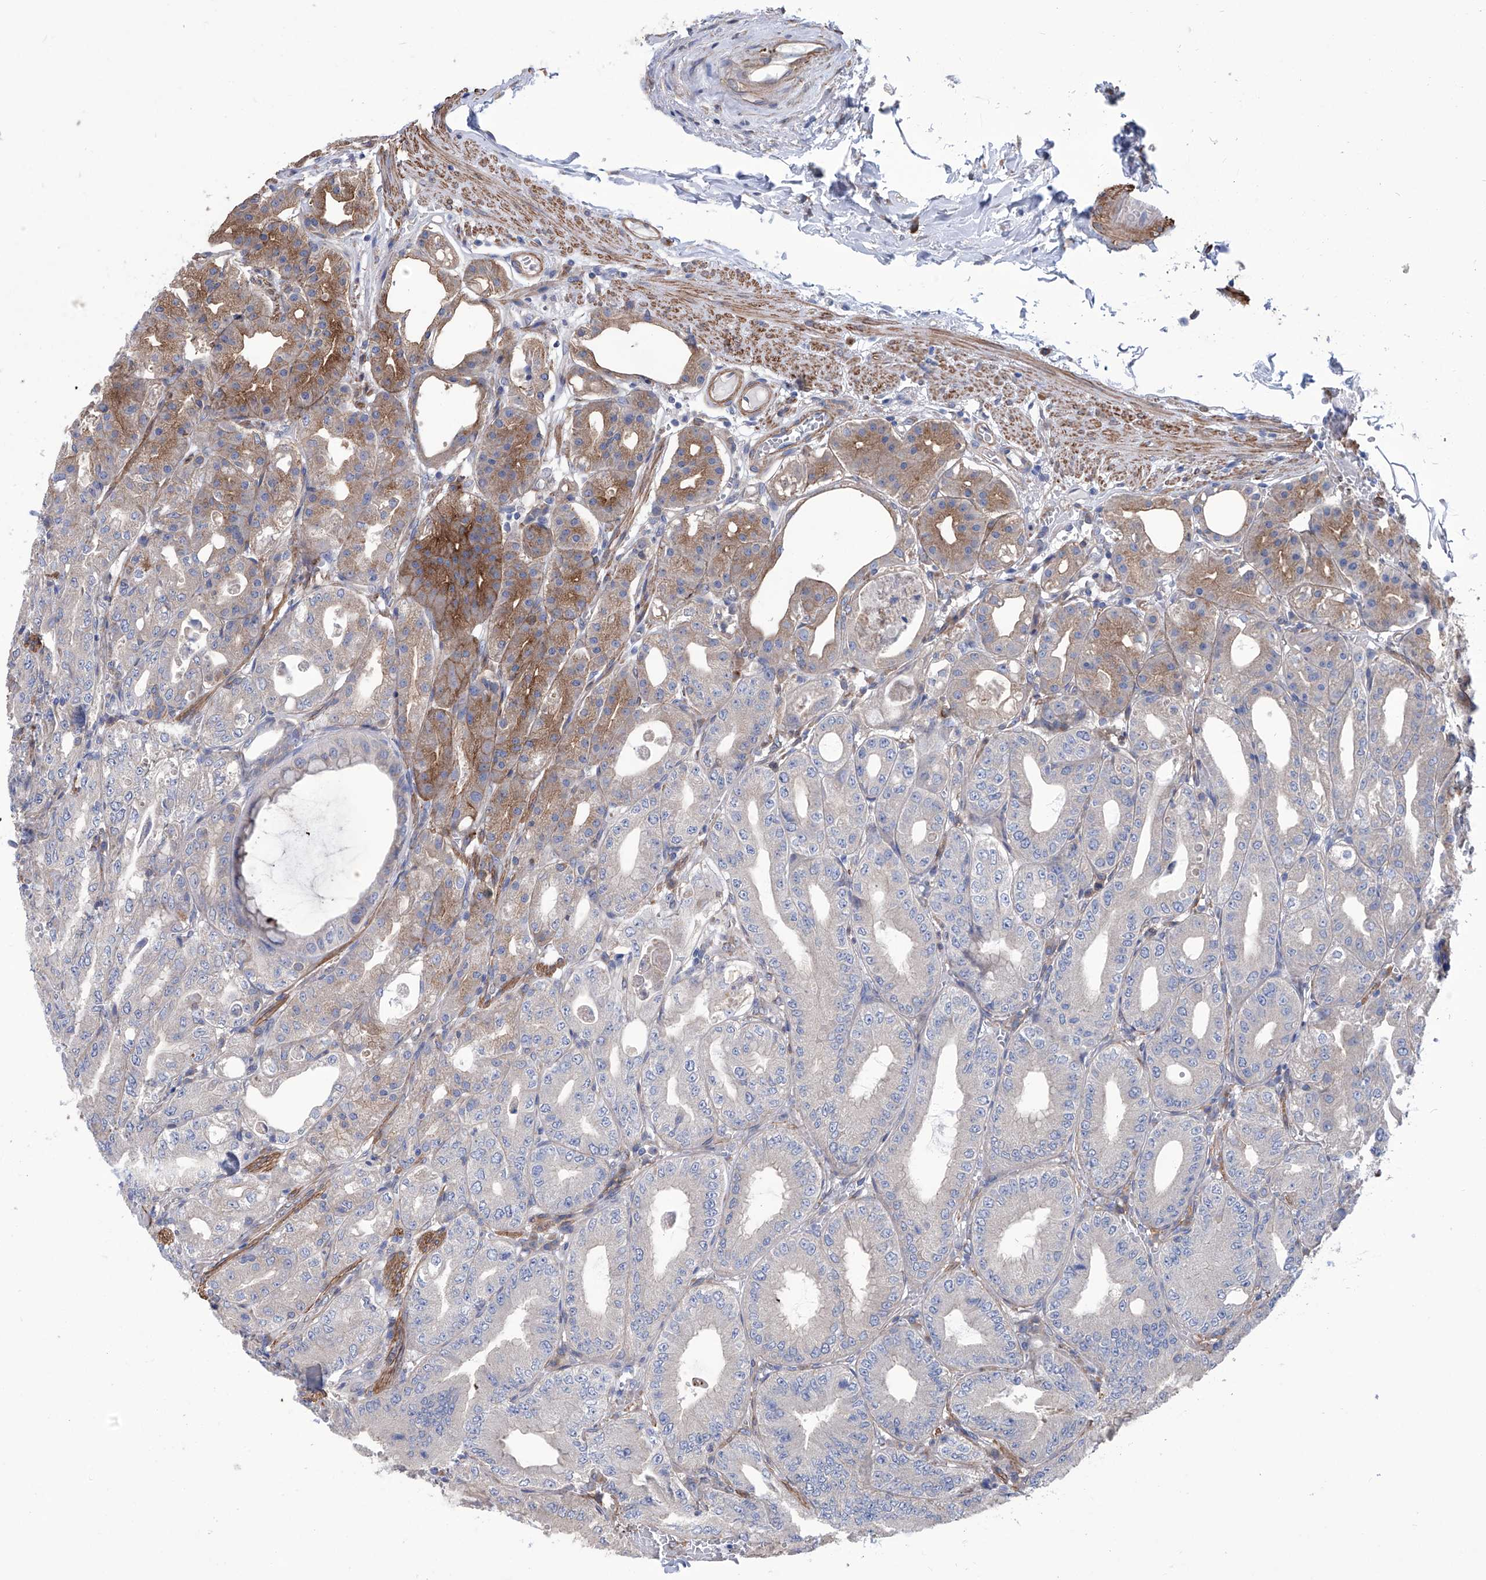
{"staining": {"intensity": "moderate", "quantity": "<25%", "location": "cytoplasmic/membranous"}, "tissue": "stomach", "cell_type": "Glandular cells", "image_type": "normal", "snomed": [{"axis": "morphology", "description": "Normal tissue, NOS"}, {"axis": "topography", "description": "Stomach, lower"}], "caption": "Immunohistochemistry (DAB) staining of normal human stomach demonstrates moderate cytoplasmic/membranous protein positivity in about <25% of glandular cells.", "gene": "SMS", "patient": {"sex": "male", "age": 71}}